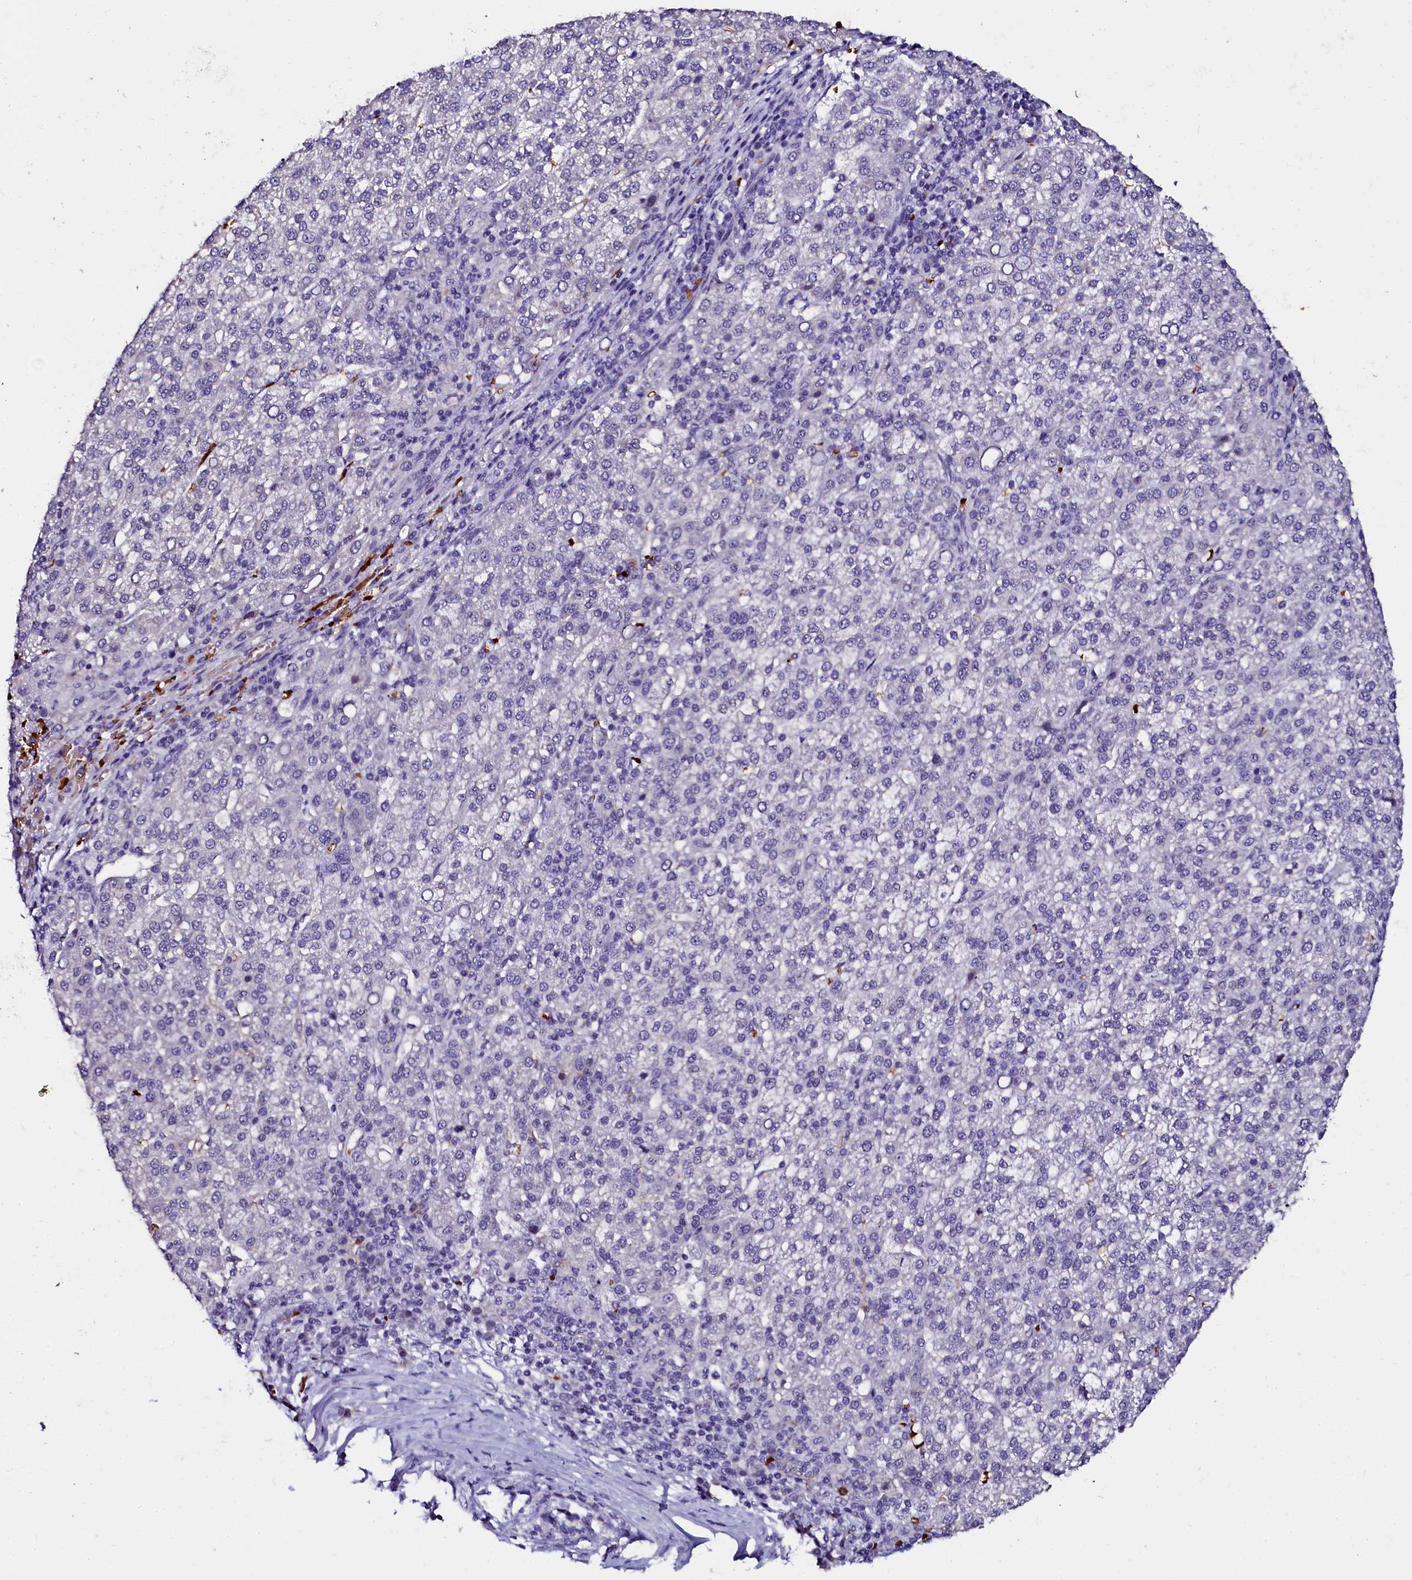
{"staining": {"intensity": "negative", "quantity": "none", "location": "none"}, "tissue": "liver cancer", "cell_type": "Tumor cells", "image_type": "cancer", "snomed": [{"axis": "morphology", "description": "Carcinoma, Hepatocellular, NOS"}, {"axis": "topography", "description": "Liver"}], "caption": "Liver cancer was stained to show a protein in brown. There is no significant expression in tumor cells.", "gene": "CTDSPL2", "patient": {"sex": "female", "age": 58}}